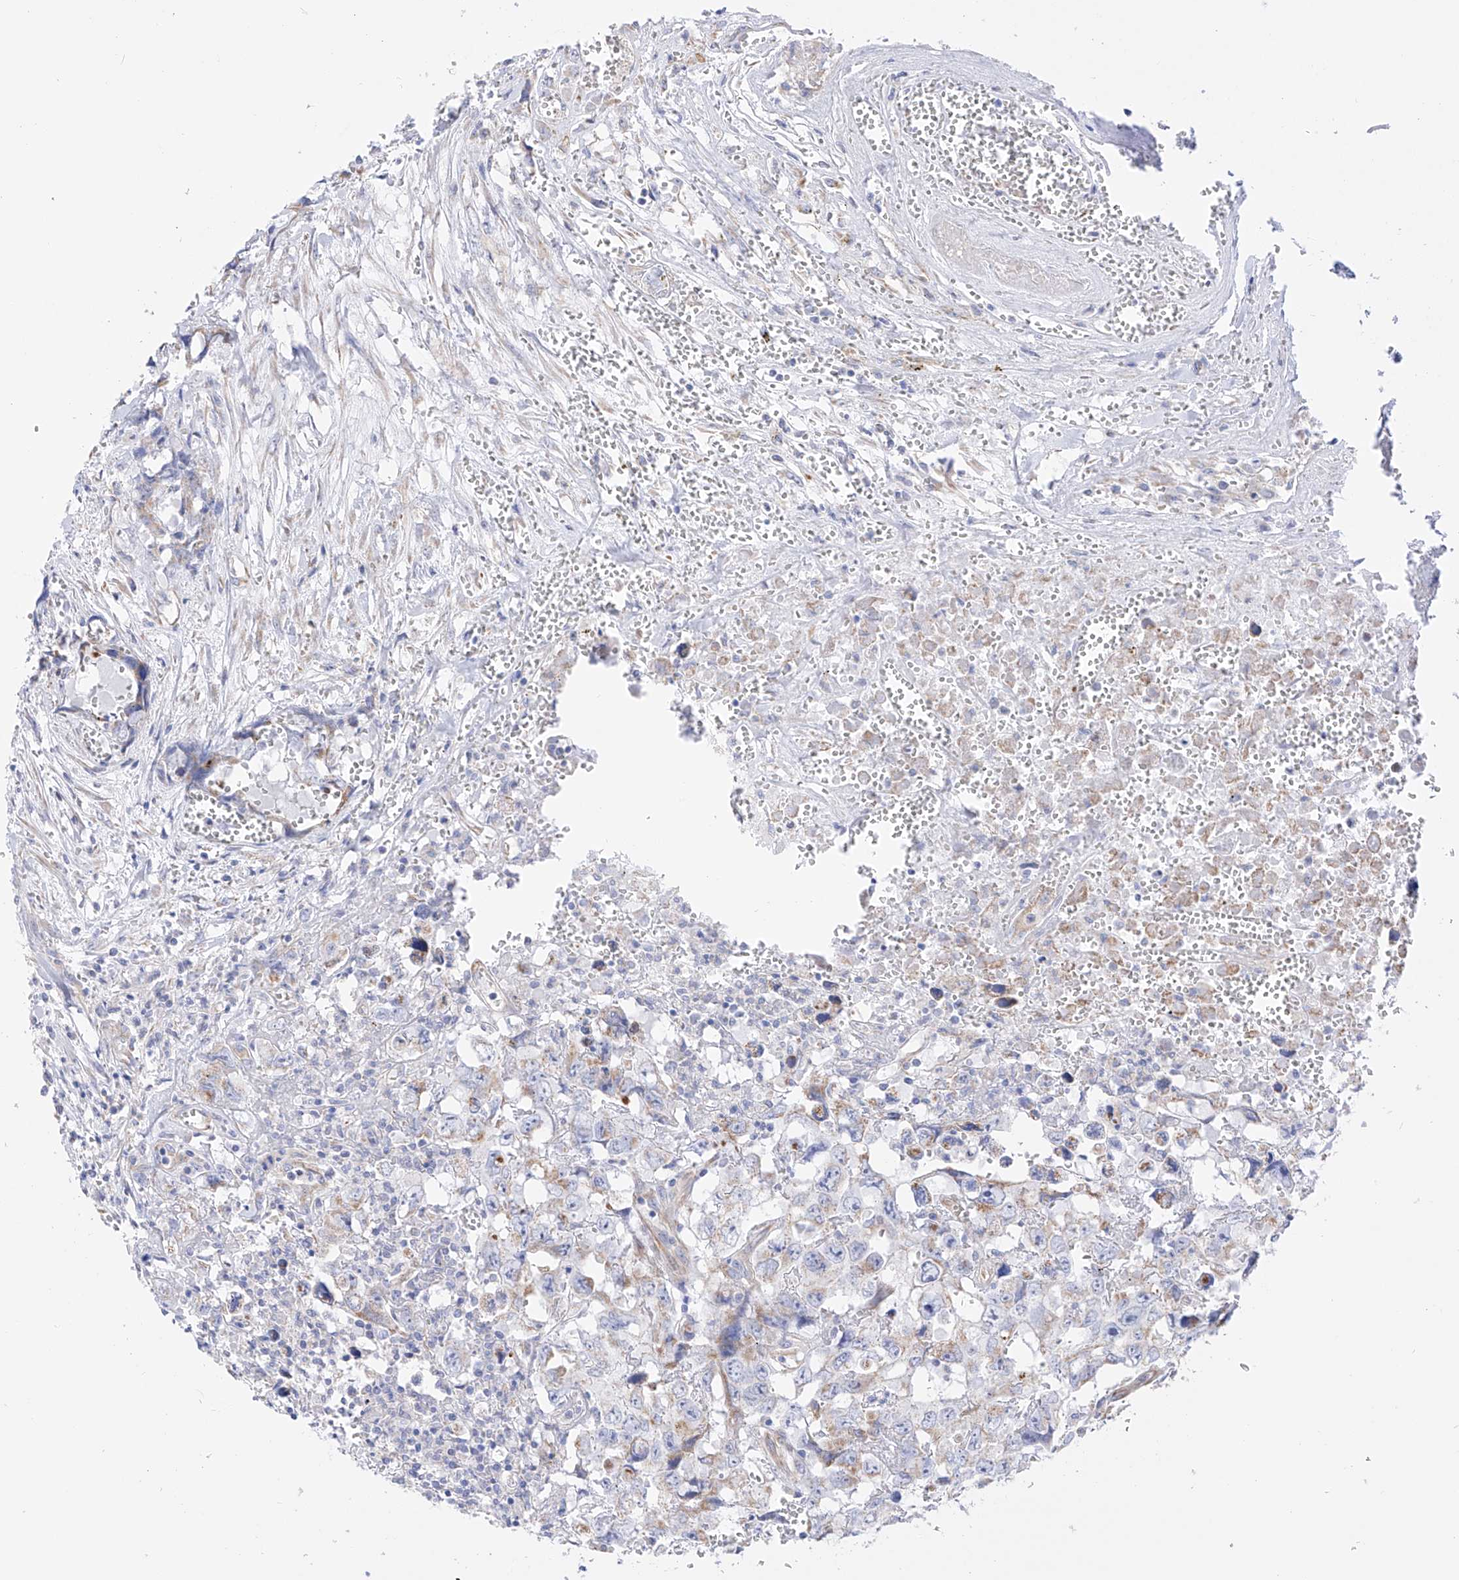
{"staining": {"intensity": "weak", "quantity": "25%-75%", "location": "cytoplasmic/membranous"}, "tissue": "testis cancer", "cell_type": "Tumor cells", "image_type": "cancer", "snomed": [{"axis": "morphology", "description": "Carcinoma, Embryonal, NOS"}, {"axis": "topography", "description": "Testis"}], "caption": "Immunohistochemistry (IHC) (DAB (3,3'-diaminobenzidine)) staining of testis cancer (embryonal carcinoma) demonstrates weak cytoplasmic/membranous protein staining in approximately 25%-75% of tumor cells.", "gene": "FLG", "patient": {"sex": "male", "age": 31}}